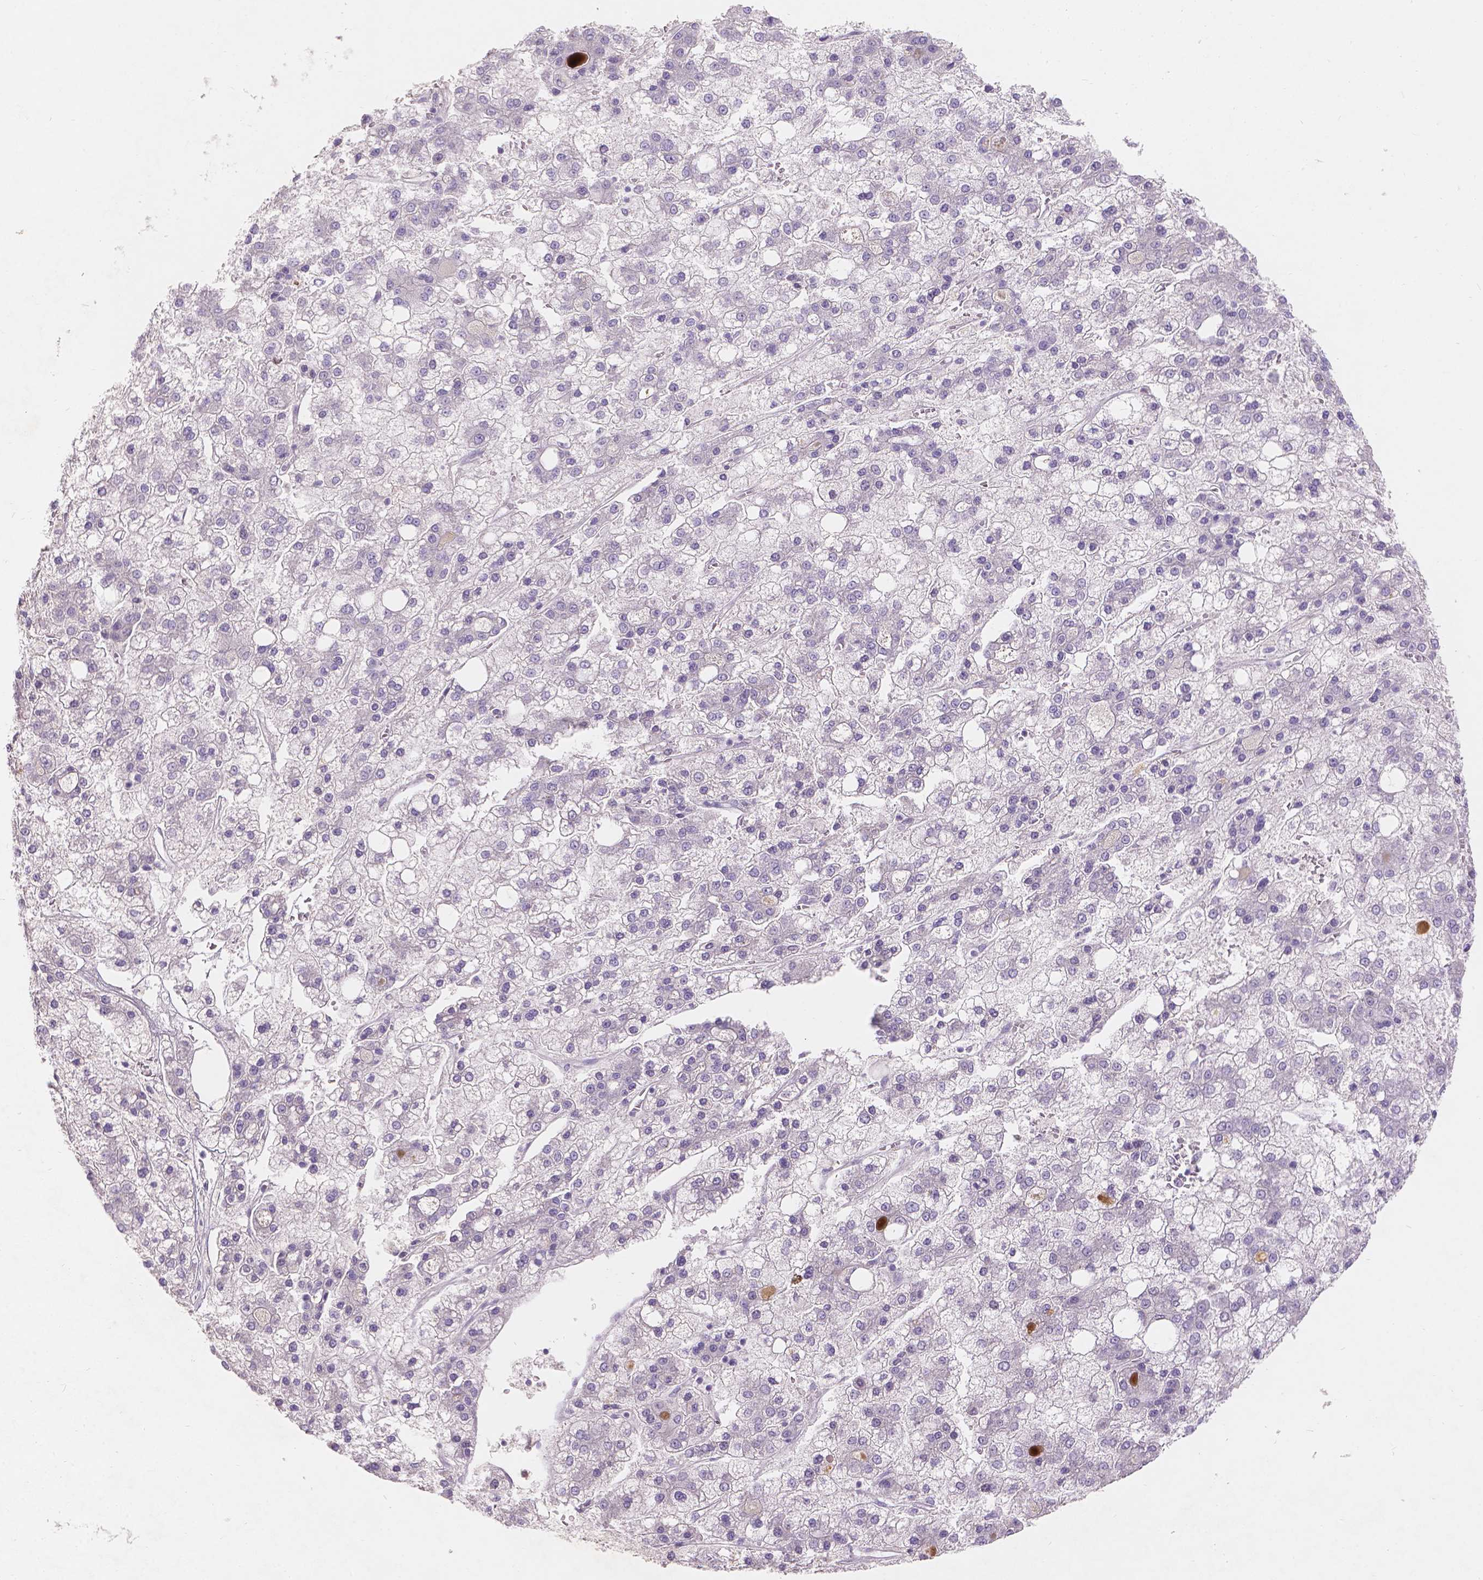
{"staining": {"intensity": "negative", "quantity": "none", "location": "none"}, "tissue": "liver cancer", "cell_type": "Tumor cells", "image_type": "cancer", "snomed": [{"axis": "morphology", "description": "Carcinoma, Hepatocellular, NOS"}, {"axis": "topography", "description": "Liver"}], "caption": "A histopathology image of human liver cancer is negative for staining in tumor cells.", "gene": "DCAF4L1", "patient": {"sex": "male", "age": 73}}